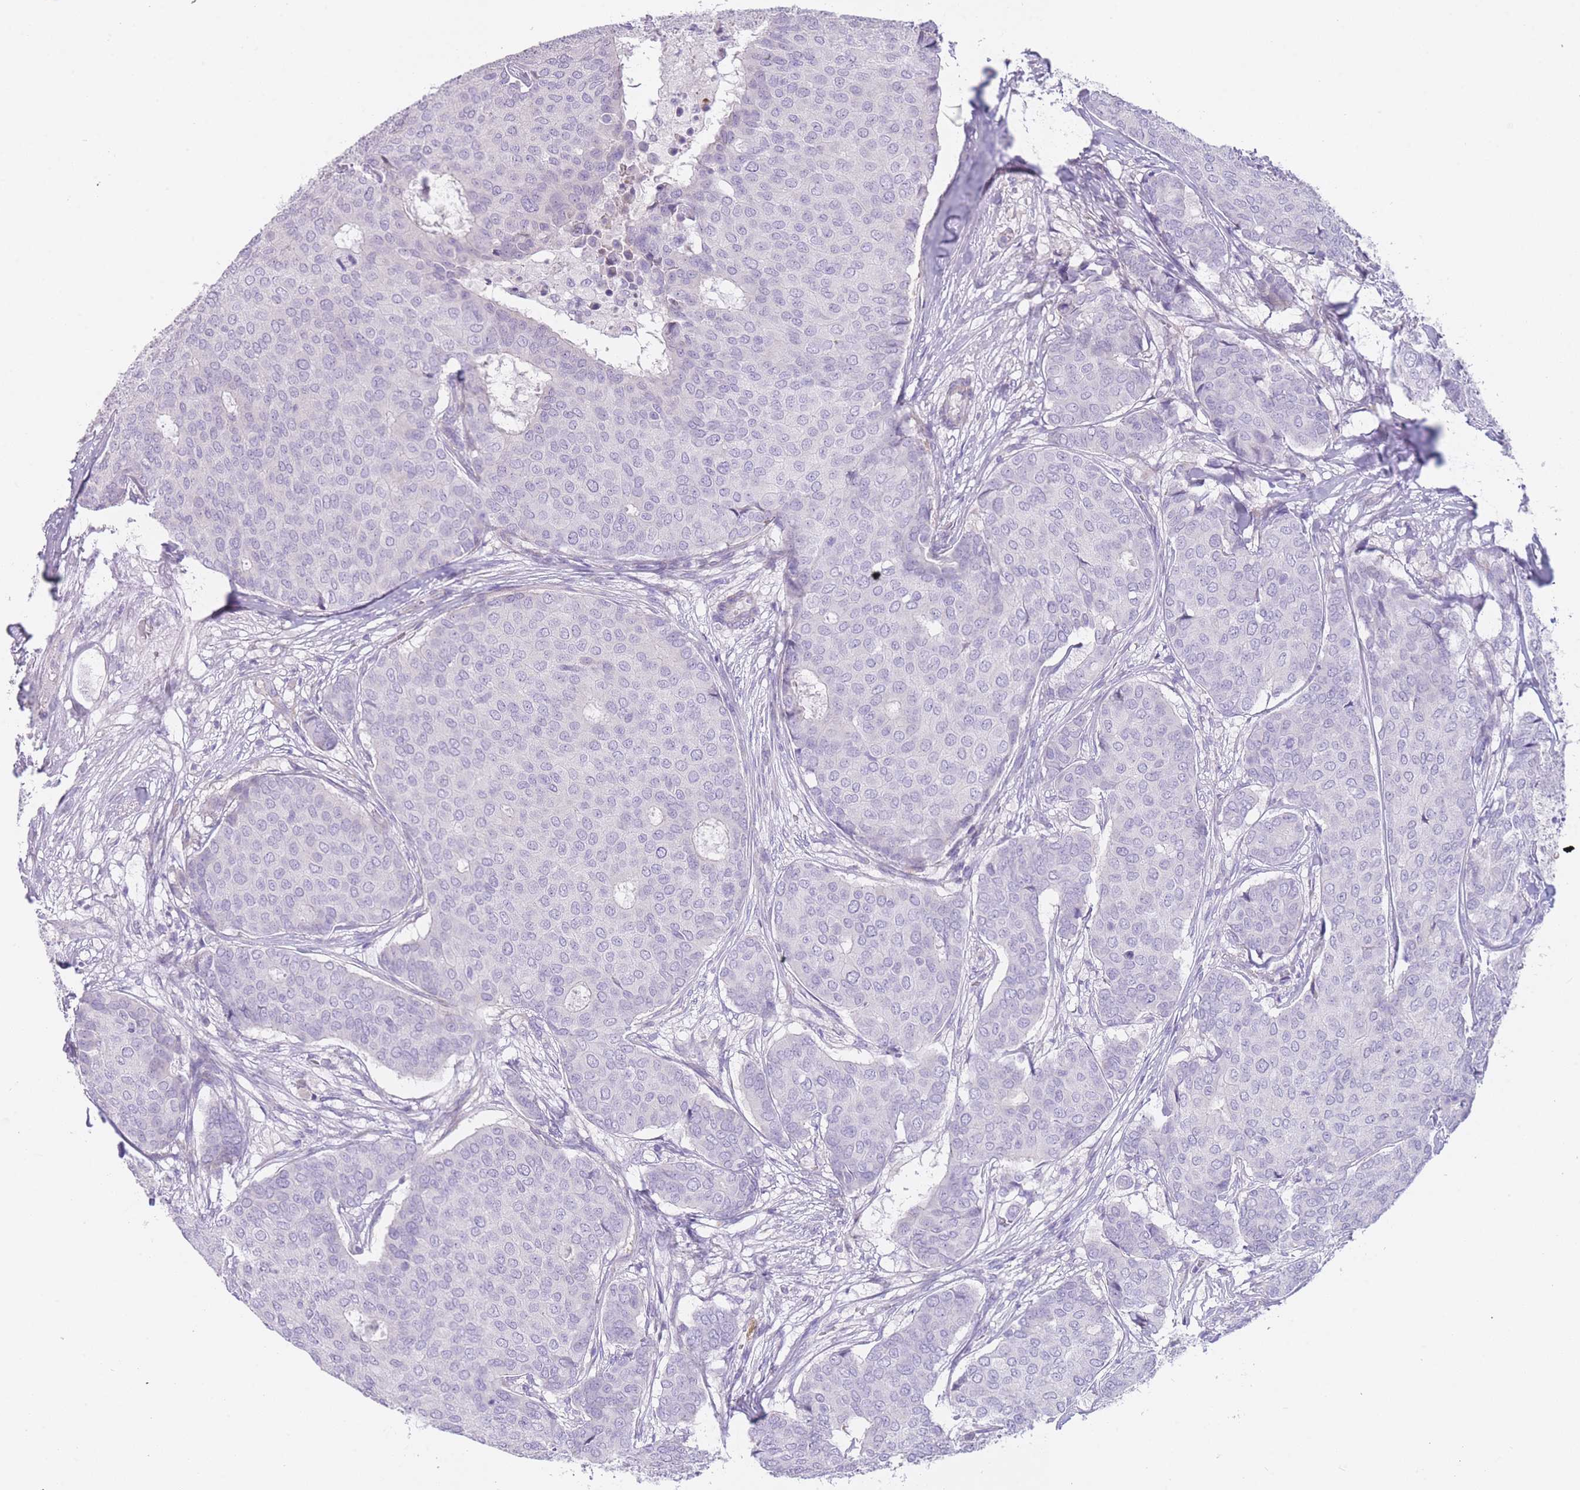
{"staining": {"intensity": "negative", "quantity": "none", "location": "none"}, "tissue": "breast cancer", "cell_type": "Tumor cells", "image_type": "cancer", "snomed": [{"axis": "morphology", "description": "Duct carcinoma"}, {"axis": "topography", "description": "Breast"}], "caption": "This is a micrograph of IHC staining of breast intraductal carcinoma, which shows no staining in tumor cells.", "gene": "IMPG1", "patient": {"sex": "female", "age": 75}}